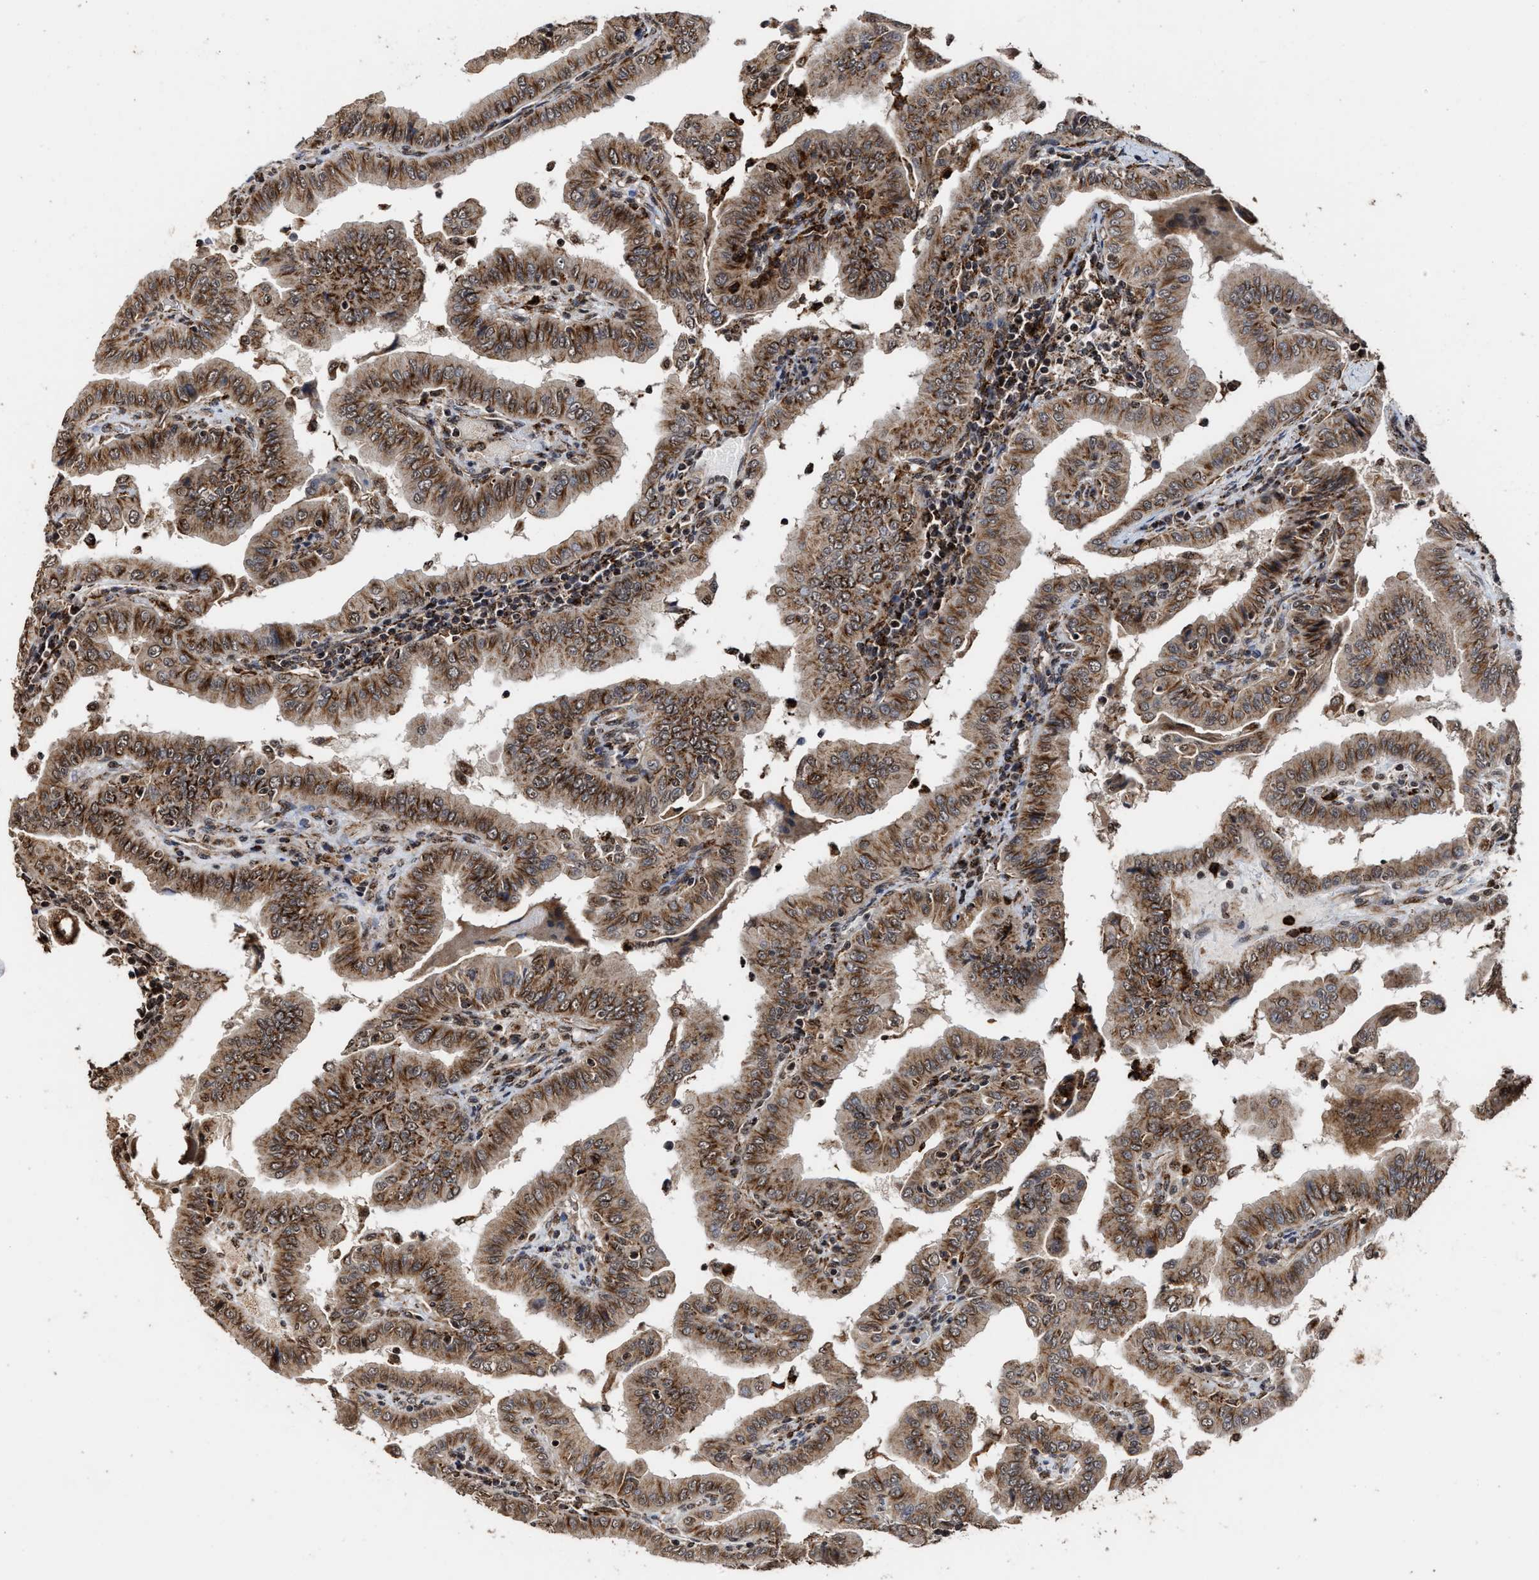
{"staining": {"intensity": "moderate", "quantity": ">75%", "location": "cytoplasmic/membranous"}, "tissue": "thyroid cancer", "cell_type": "Tumor cells", "image_type": "cancer", "snomed": [{"axis": "morphology", "description": "Papillary adenocarcinoma, NOS"}, {"axis": "topography", "description": "Thyroid gland"}], "caption": "Protein staining shows moderate cytoplasmic/membranous positivity in about >75% of tumor cells in thyroid papillary adenocarcinoma.", "gene": "SEPTIN2", "patient": {"sex": "male", "age": 33}}